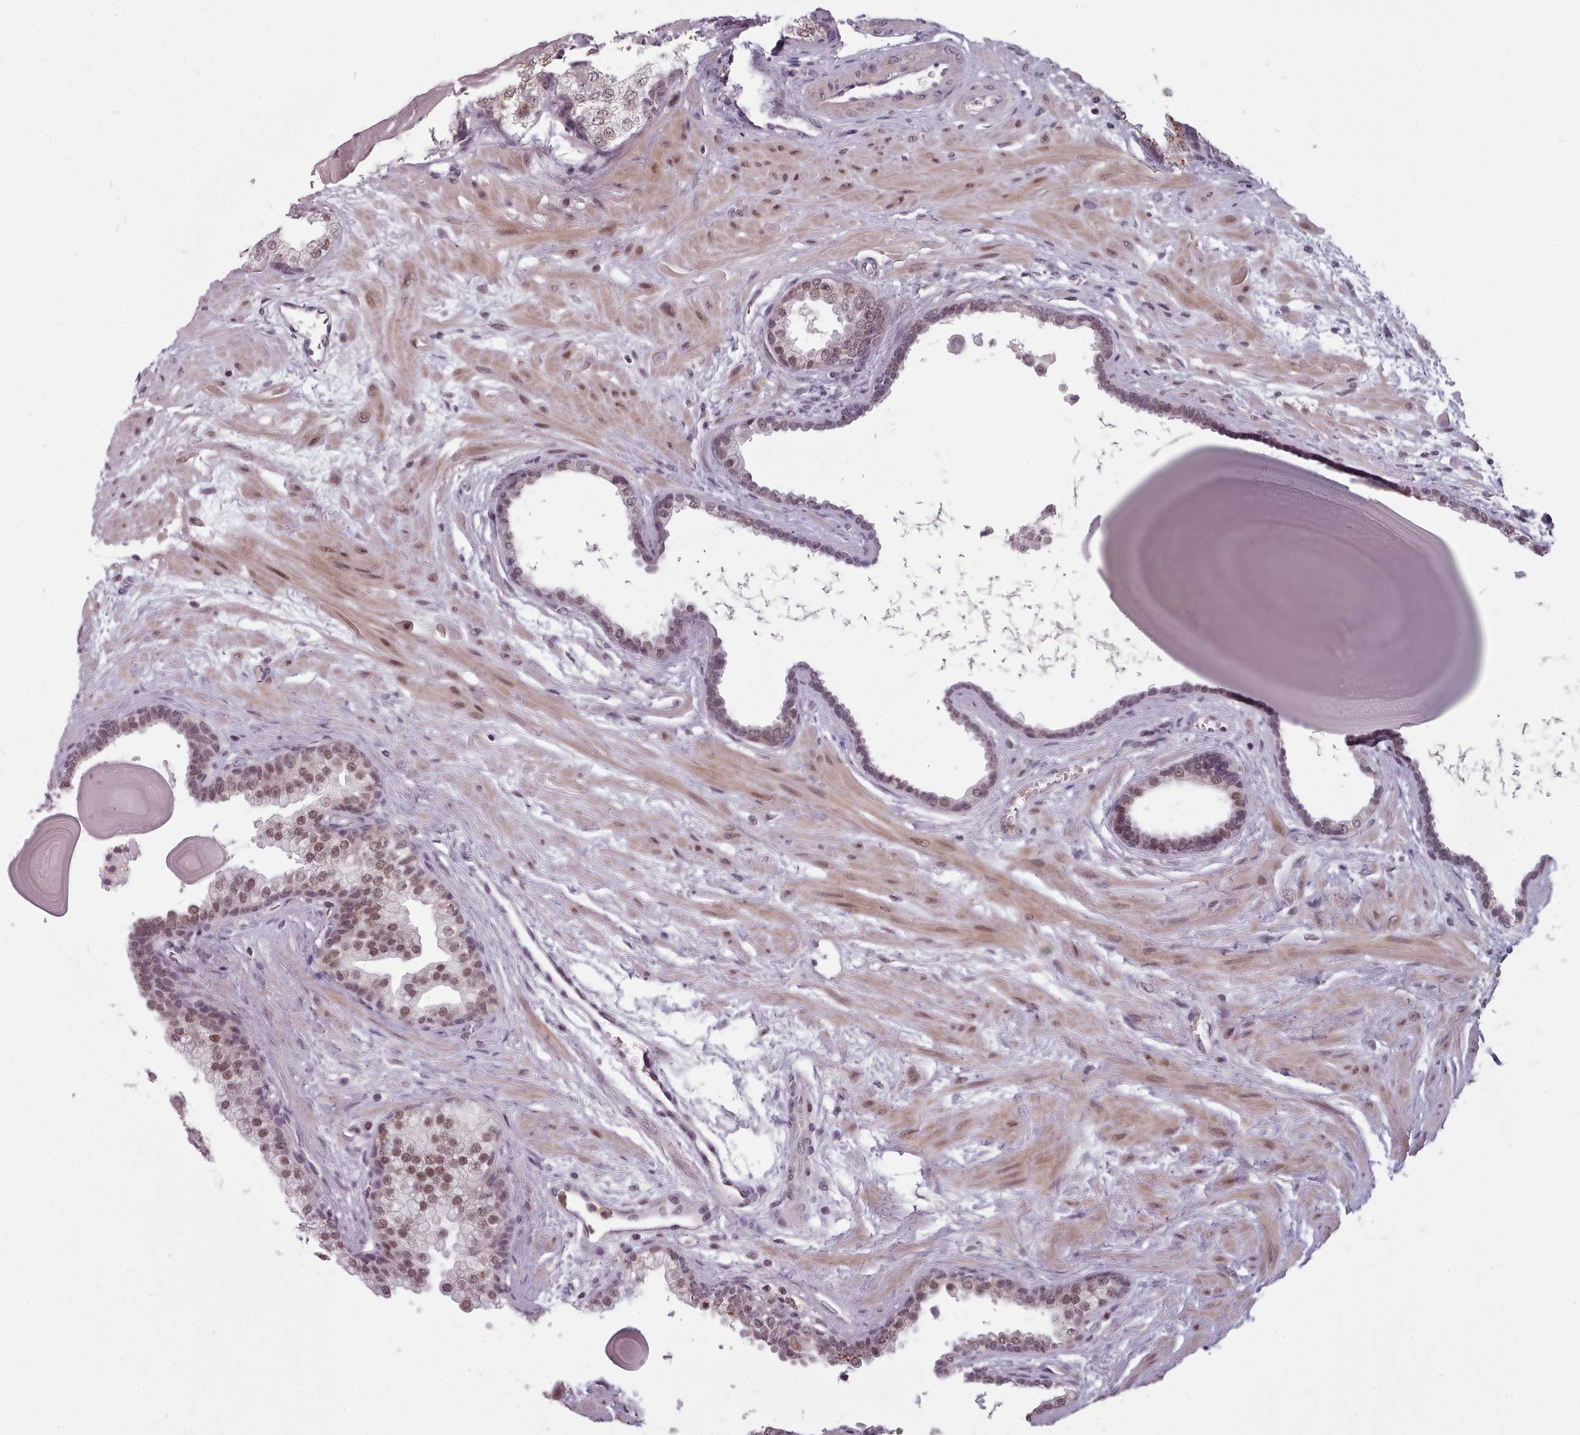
{"staining": {"intensity": "moderate", "quantity": ">75%", "location": "cytoplasmic/membranous,nuclear"}, "tissue": "prostate", "cell_type": "Glandular cells", "image_type": "normal", "snomed": [{"axis": "morphology", "description": "Normal tissue, NOS"}, {"axis": "topography", "description": "Prostate"}], "caption": "Protein staining of benign prostate reveals moderate cytoplasmic/membranous,nuclear staining in about >75% of glandular cells.", "gene": "SRSF9", "patient": {"sex": "male", "age": 48}}